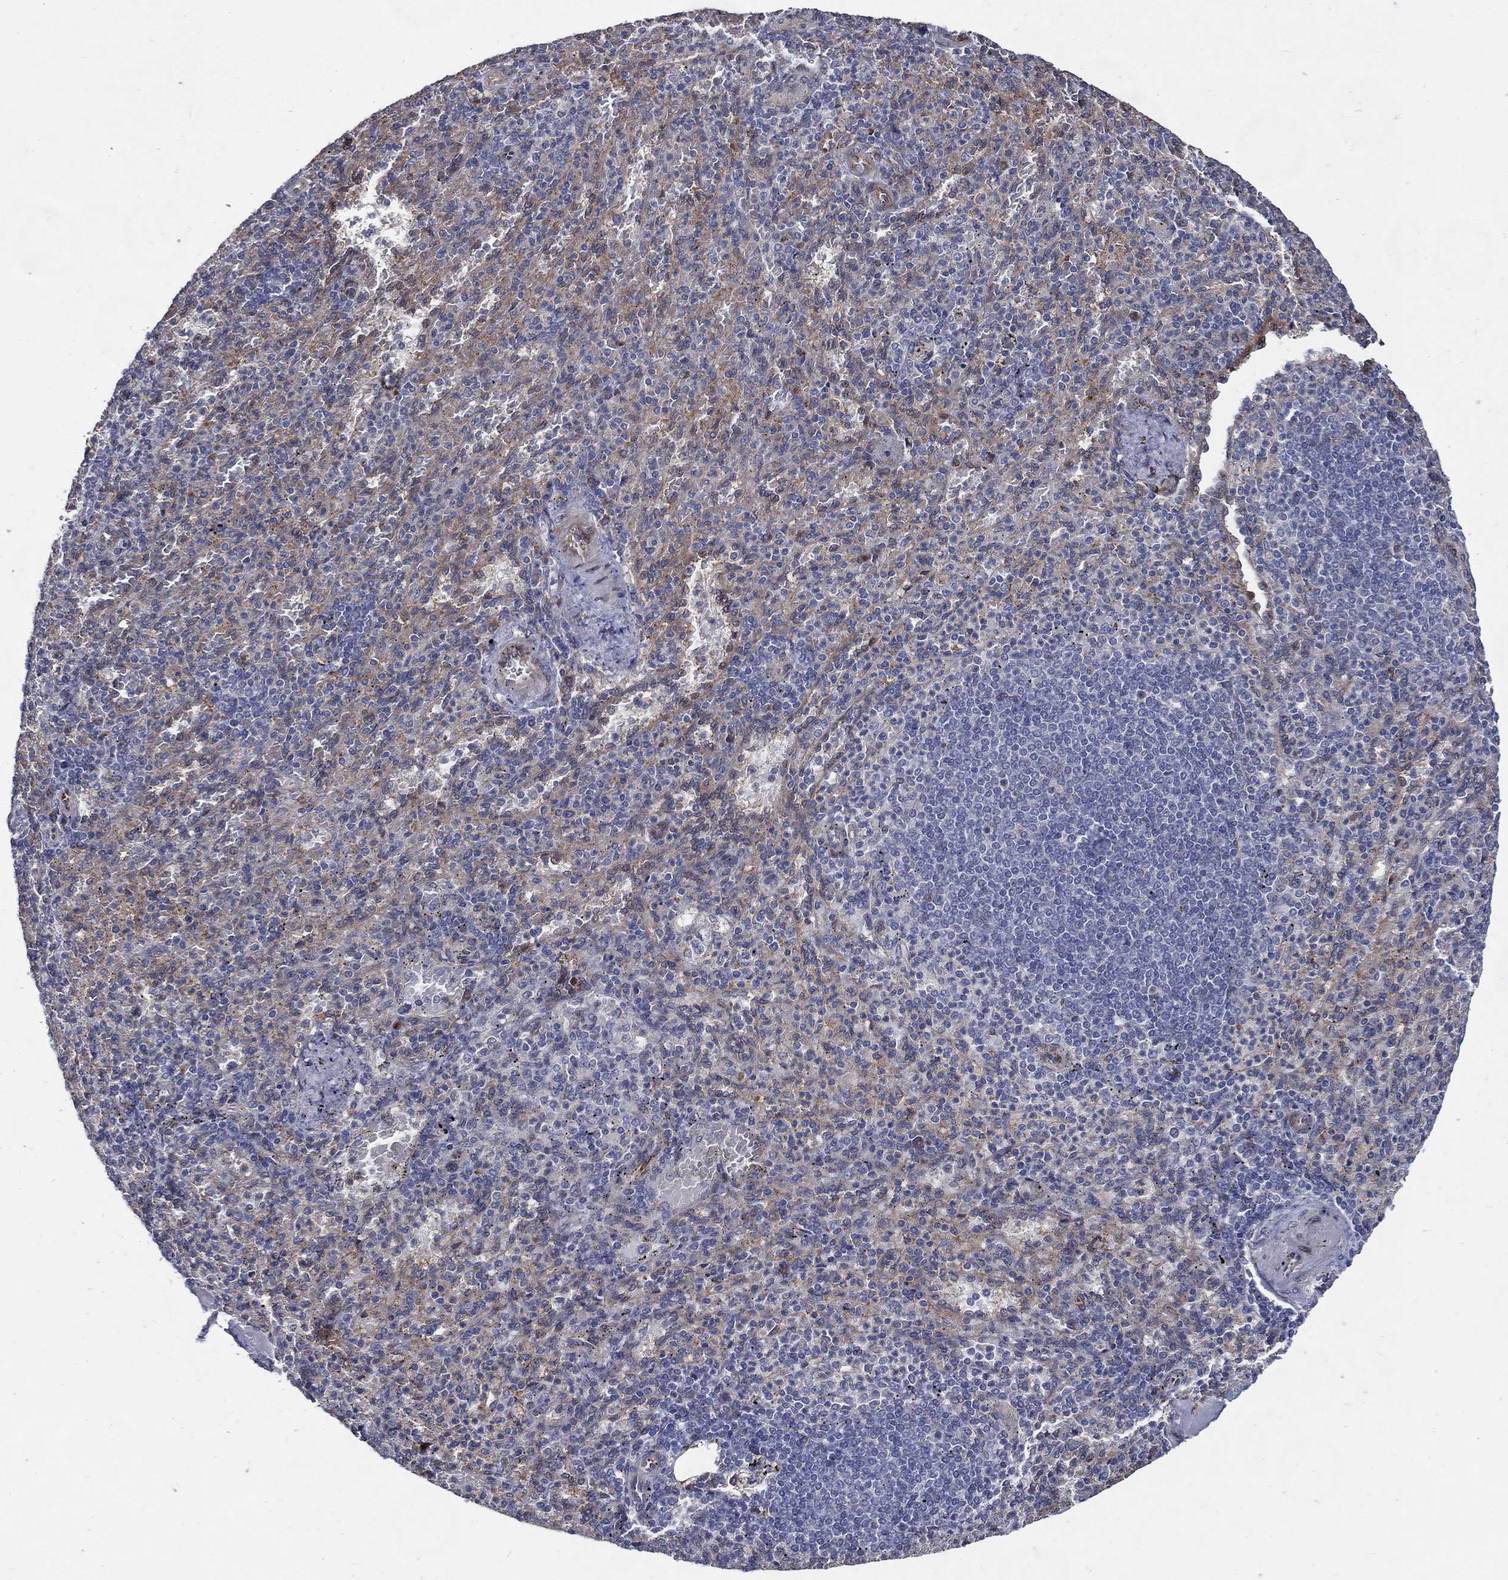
{"staining": {"intensity": "negative", "quantity": "none", "location": "none"}, "tissue": "spleen", "cell_type": "Cells in red pulp", "image_type": "normal", "snomed": [{"axis": "morphology", "description": "Normal tissue, NOS"}, {"axis": "topography", "description": "Spleen"}], "caption": "The image exhibits no significant positivity in cells in red pulp of spleen.", "gene": "ARHGAP11A", "patient": {"sex": "female", "age": 74}}